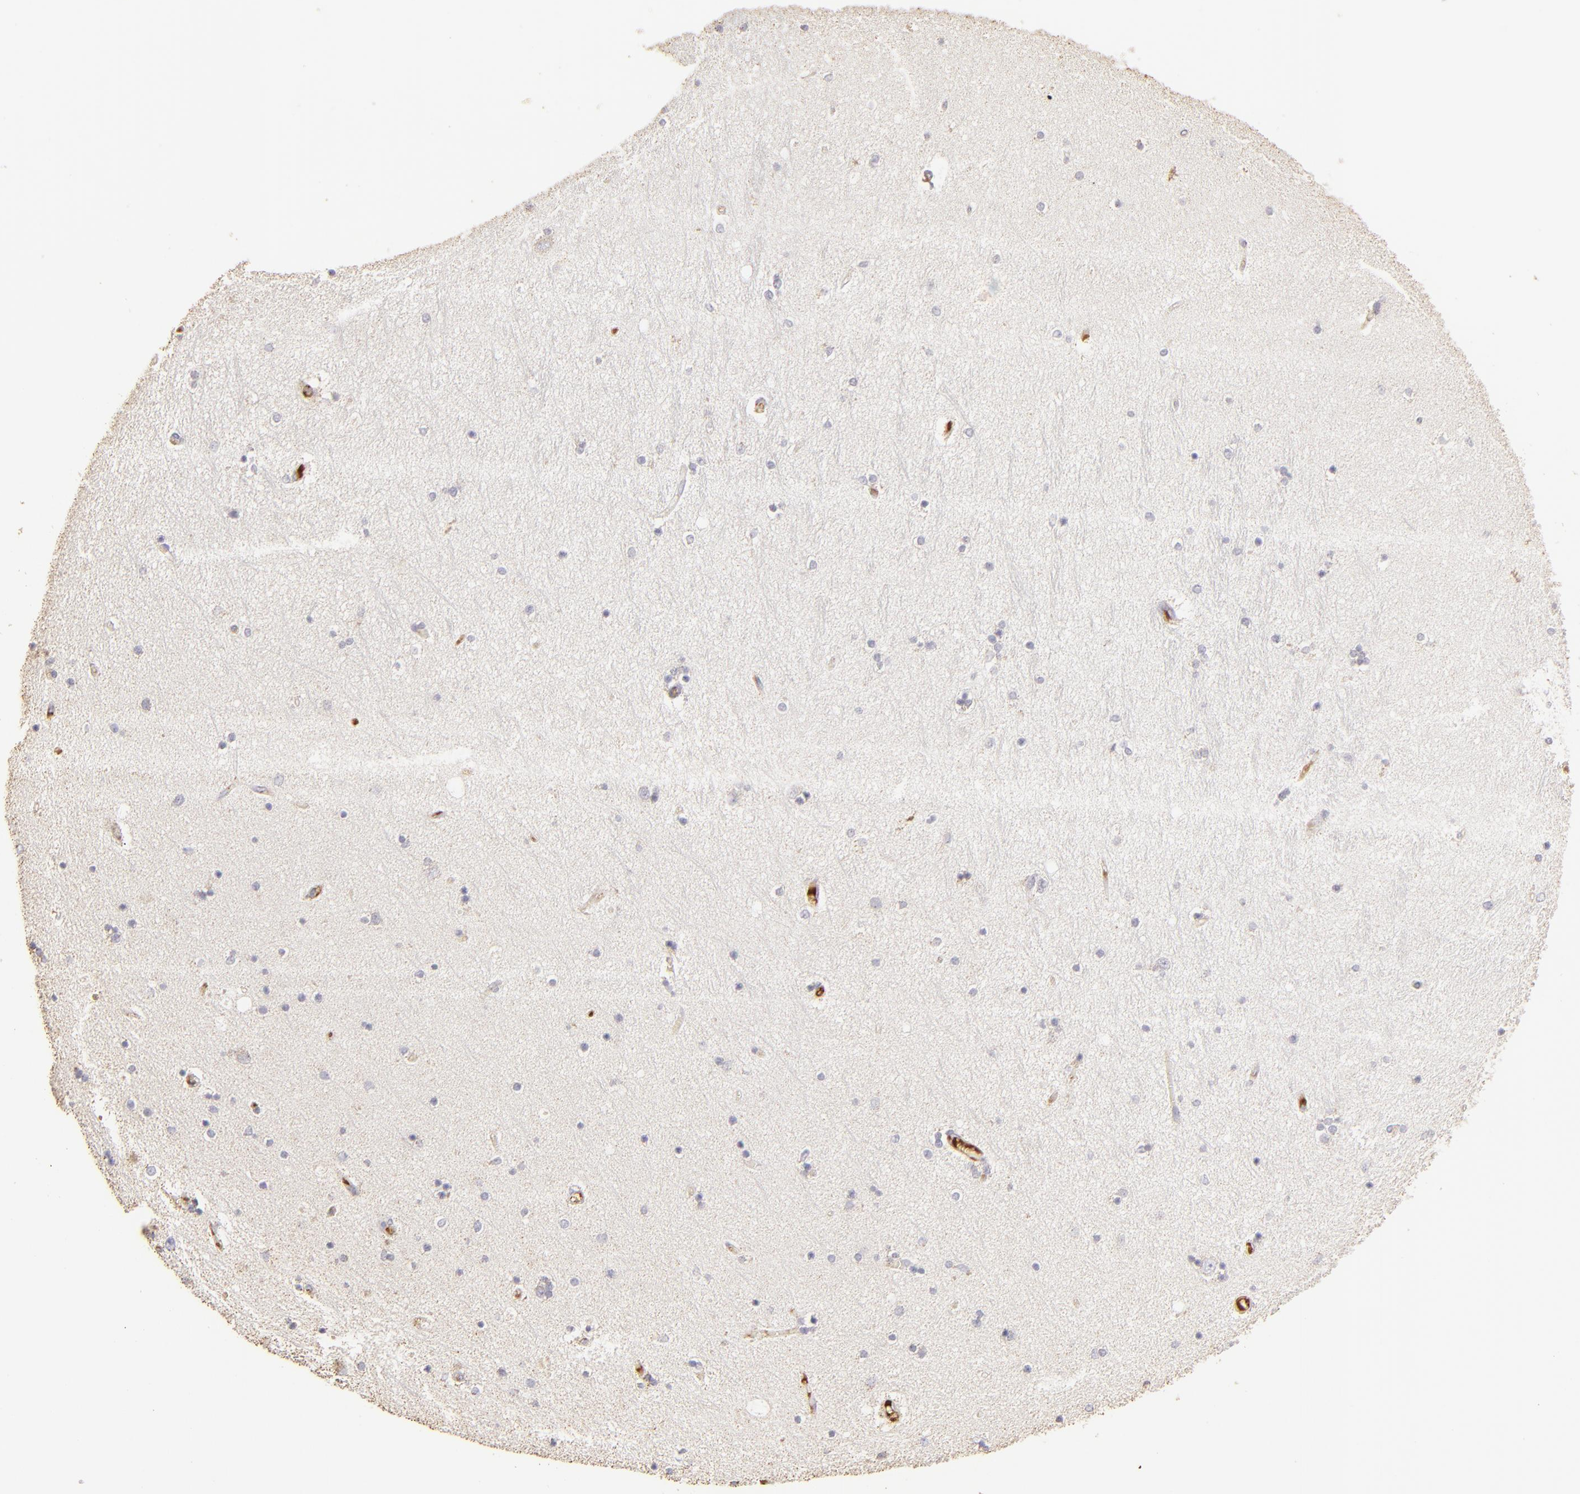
{"staining": {"intensity": "negative", "quantity": "none", "location": "none"}, "tissue": "hippocampus", "cell_type": "Glial cells", "image_type": "normal", "snomed": [{"axis": "morphology", "description": "Normal tissue, NOS"}, {"axis": "topography", "description": "Hippocampus"}], "caption": "This micrograph is of benign hippocampus stained with IHC to label a protein in brown with the nuclei are counter-stained blue. There is no positivity in glial cells.", "gene": "CFB", "patient": {"sex": "female", "age": 54}}